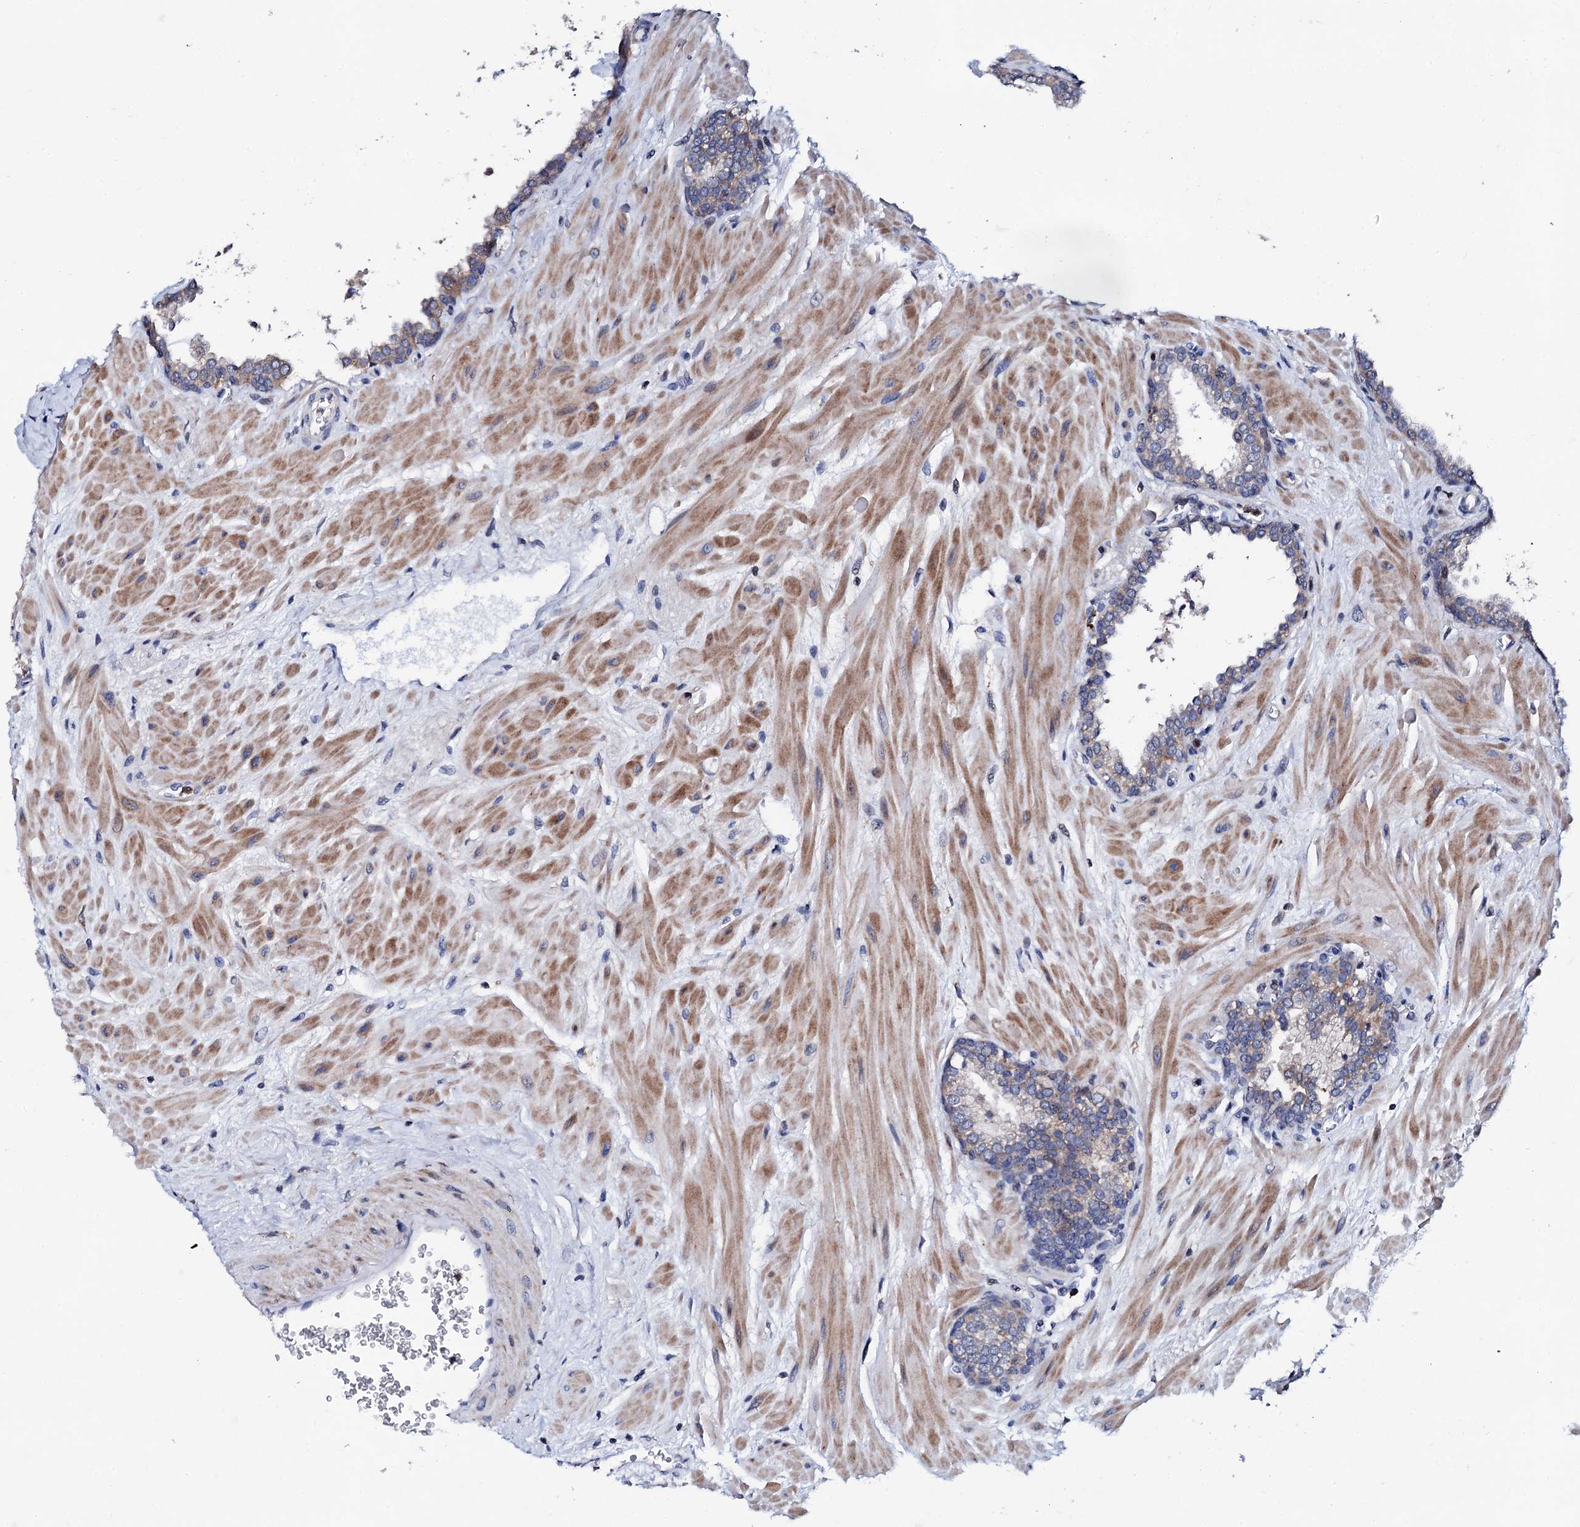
{"staining": {"intensity": "weak", "quantity": "25%-75%", "location": "cytoplasmic/membranous"}, "tissue": "prostate", "cell_type": "Glandular cells", "image_type": "normal", "snomed": [{"axis": "morphology", "description": "Normal tissue, NOS"}, {"axis": "topography", "description": "Prostate"}], "caption": "About 25%-75% of glandular cells in normal prostate show weak cytoplasmic/membranous protein staining as visualized by brown immunohistochemical staining.", "gene": "TCIRG1", "patient": {"sex": "male", "age": 60}}